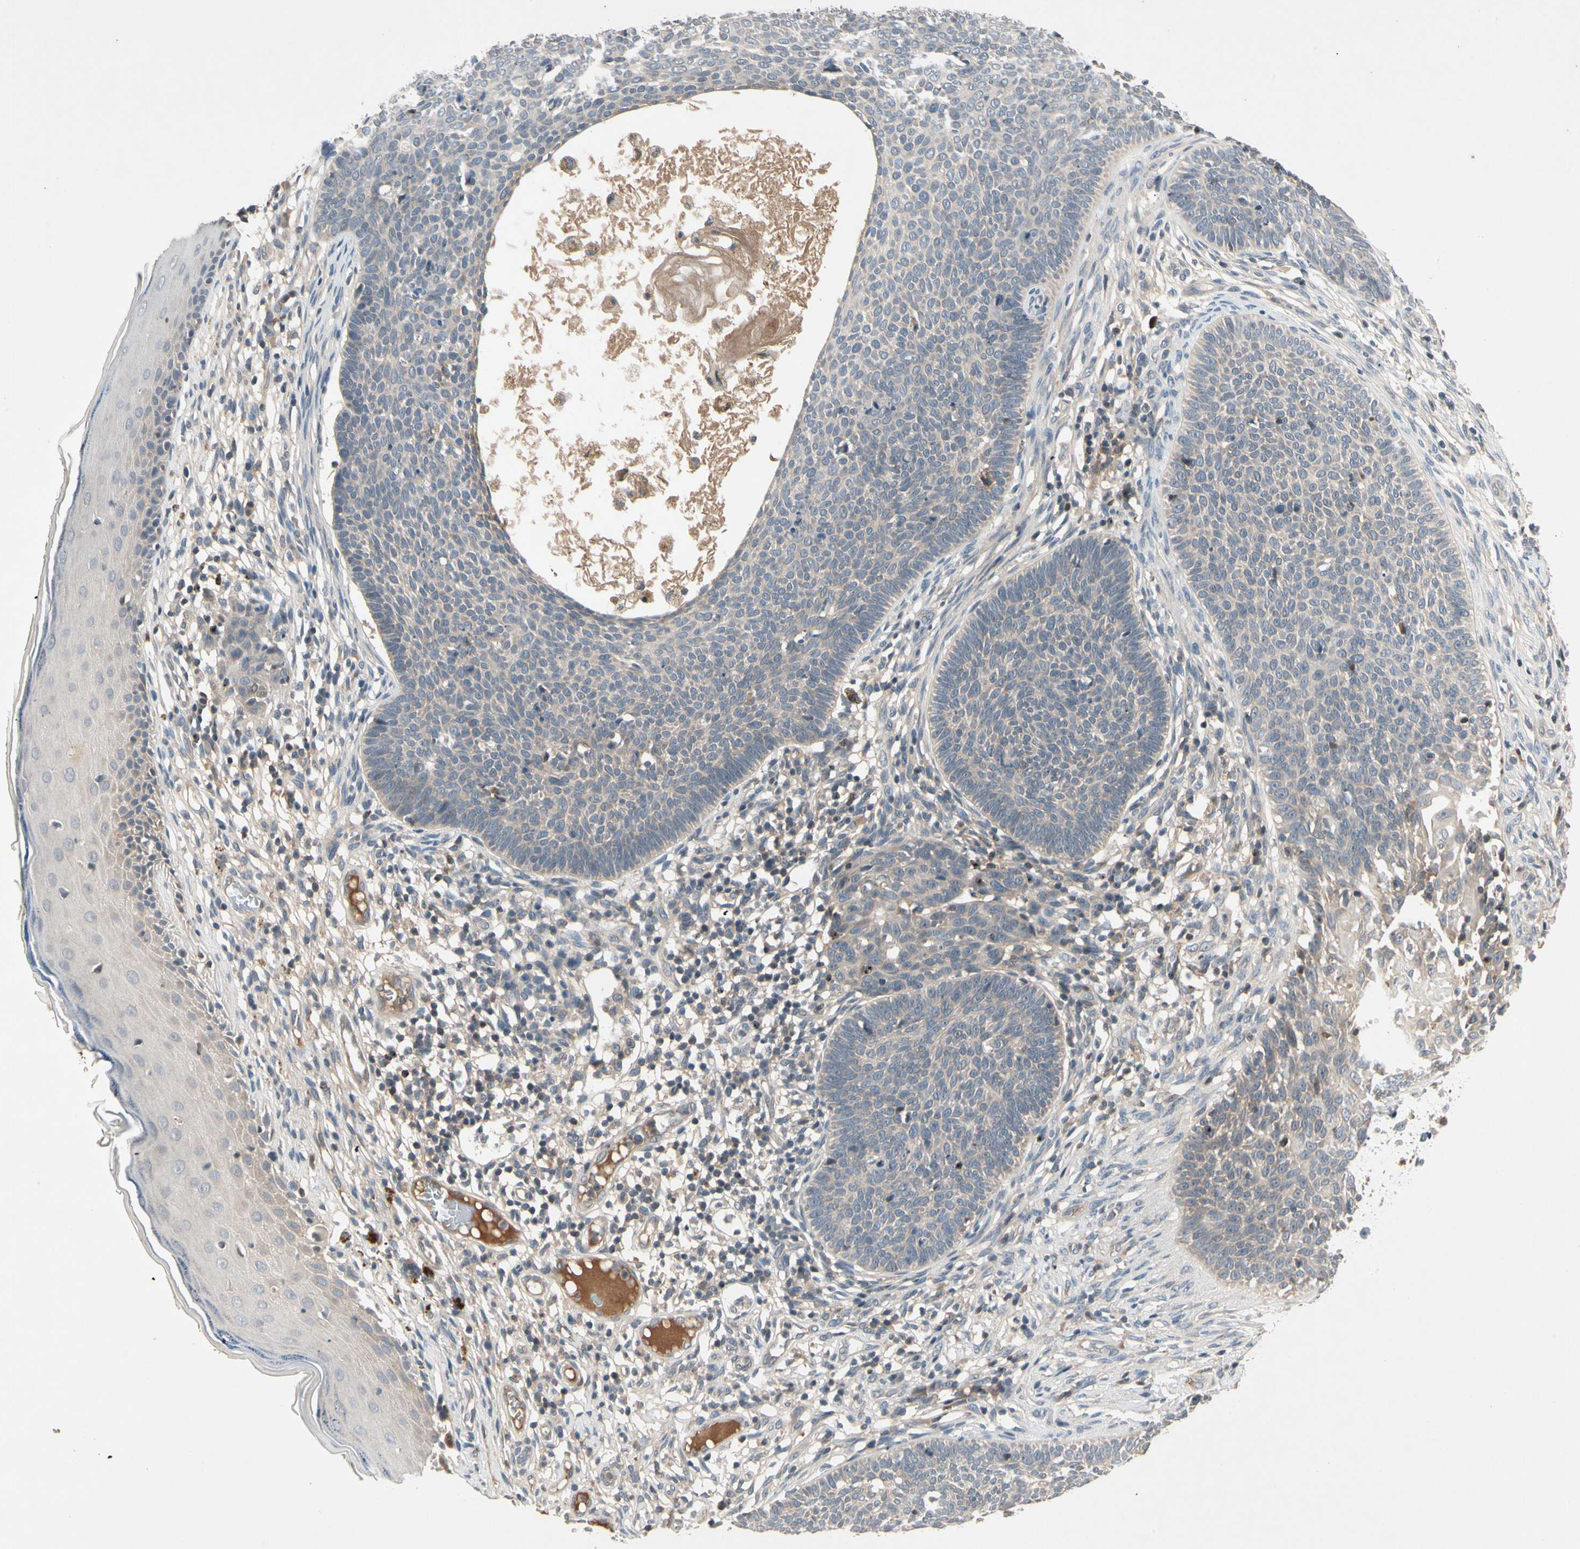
{"staining": {"intensity": "weak", "quantity": ">75%", "location": "cytoplasmic/membranous"}, "tissue": "skin cancer", "cell_type": "Tumor cells", "image_type": "cancer", "snomed": [{"axis": "morphology", "description": "Normal tissue, NOS"}, {"axis": "morphology", "description": "Basal cell carcinoma"}, {"axis": "topography", "description": "Skin"}], "caption": "Basal cell carcinoma (skin) stained for a protein (brown) shows weak cytoplasmic/membranous positive positivity in about >75% of tumor cells.", "gene": "CCL4", "patient": {"sex": "male", "age": 87}}